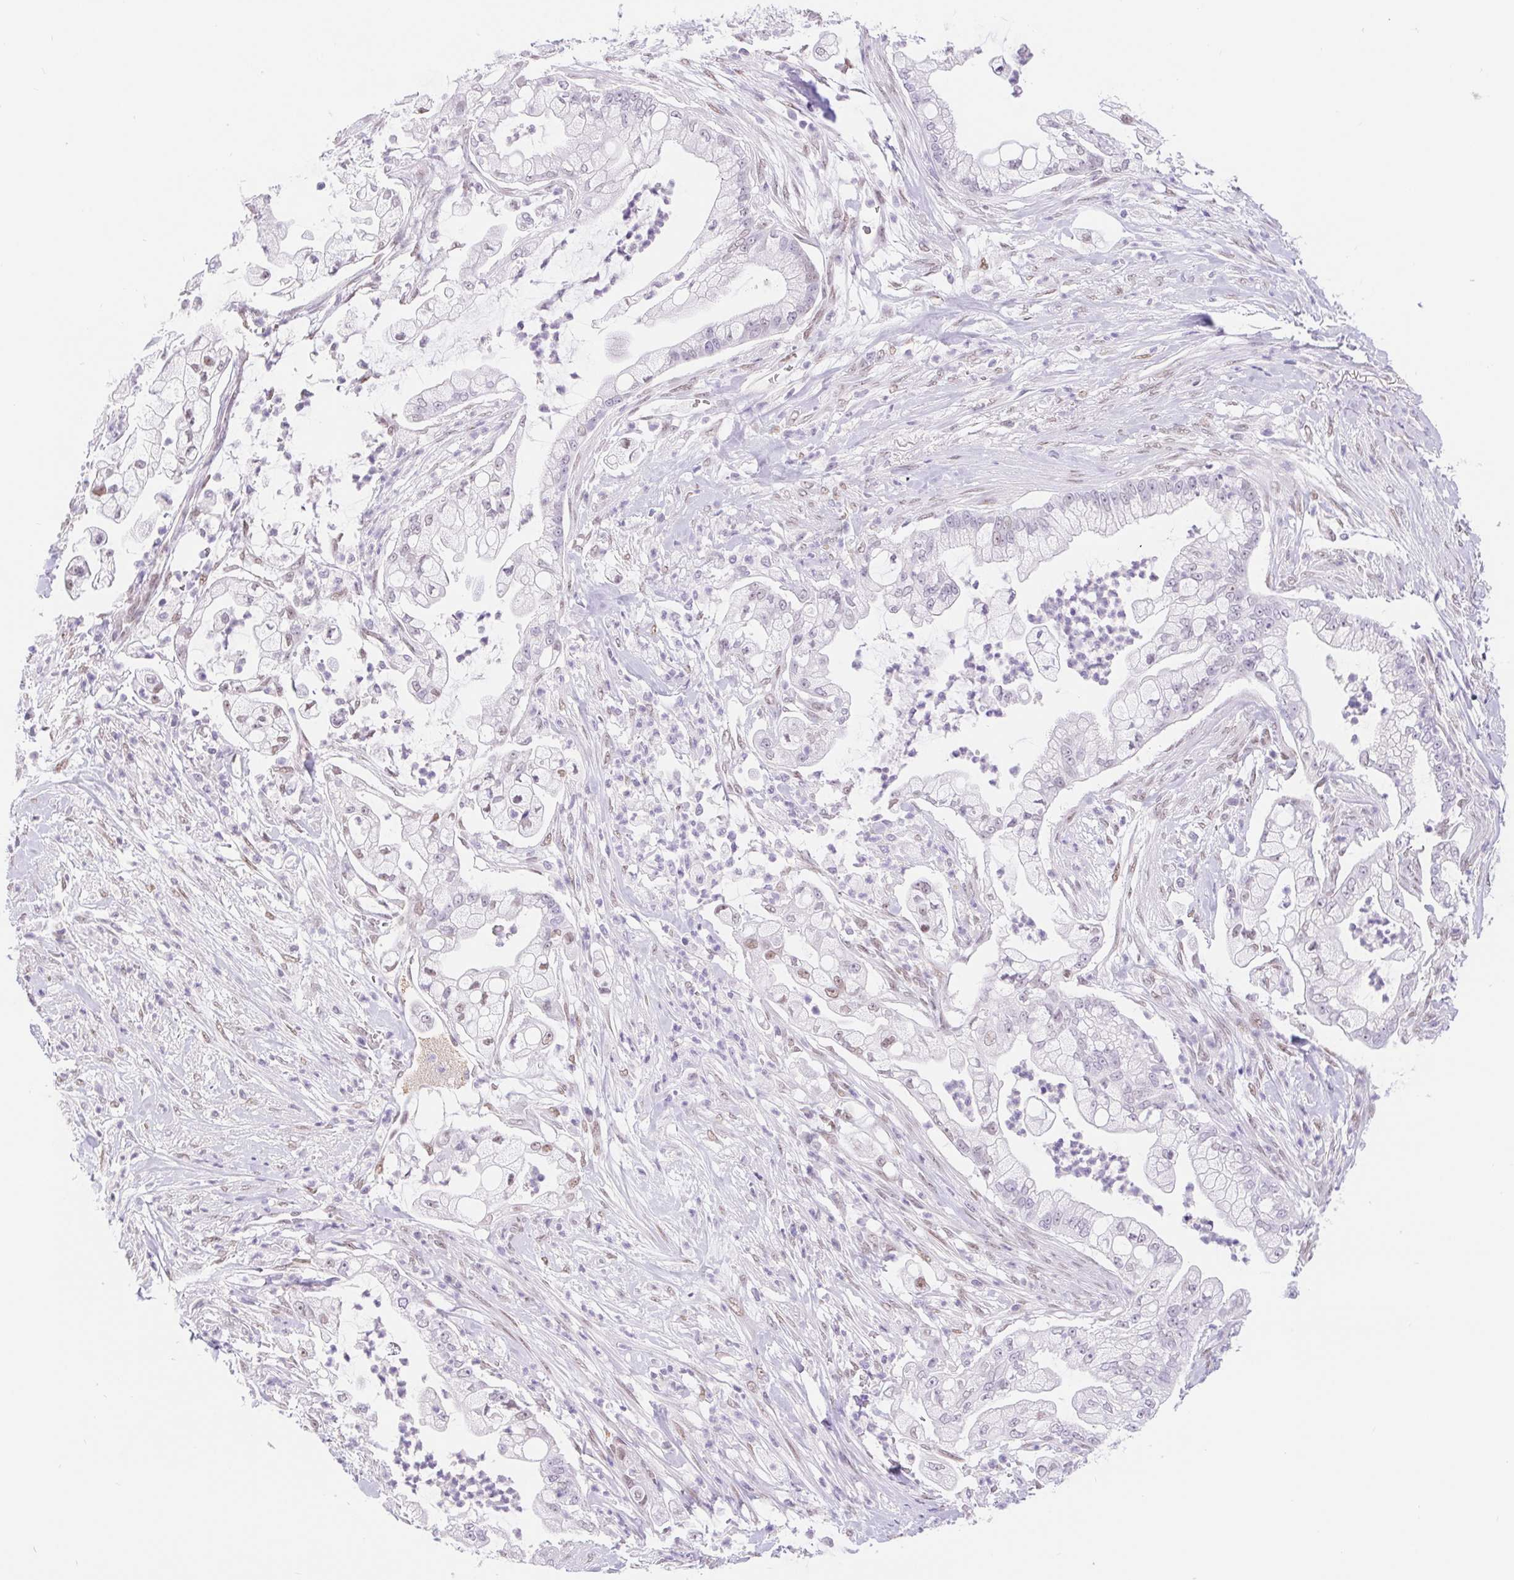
{"staining": {"intensity": "negative", "quantity": "none", "location": "none"}, "tissue": "pancreatic cancer", "cell_type": "Tumor cells", "image_type": "cancer", "snomed": [{"axis": "morphology", "description": "Adenocarcinoma, NOS"}, {"axis": "topography", "description": "Pancreas"}], "caption": "A micrograph of human pancreatic cancer (adenocarcinoma) is negative for staining in tumor cells.", "gene": "CAND1", "patient": {"sex": "female", "age": 69}}